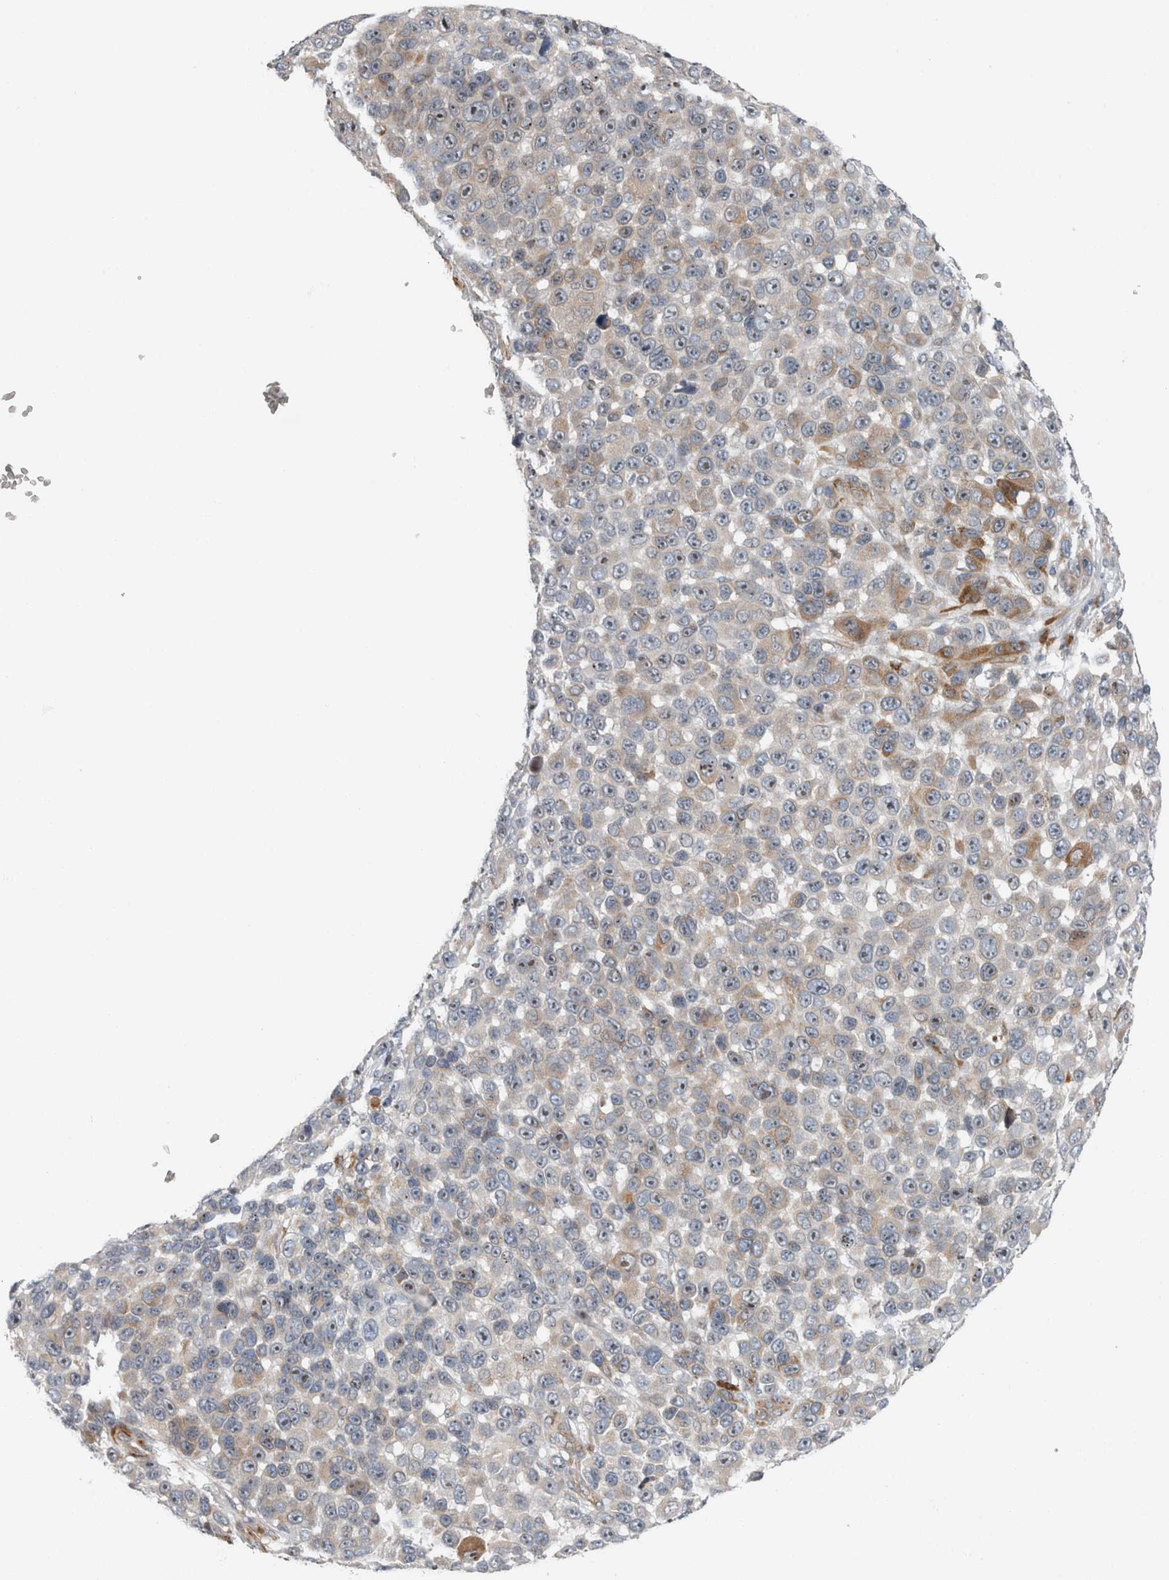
{"staining": {"intensity": "negative", "quantity": "none", "location": "none"}, "tissue": "melanoma", "cell_type": "Tumor cells", "image_type": "cancer", "snomed": [{"axis": "morphology", "description": "Malignant melanoma, NOS"}, {"axis": "topography", "description": "Skin"}], "caption": "Malignant melanoma was stained to show a protein in brown. There is no significant staining in tumor cells.", "gene": "USP25", "patient": {"sex": "male", "age": 53}}